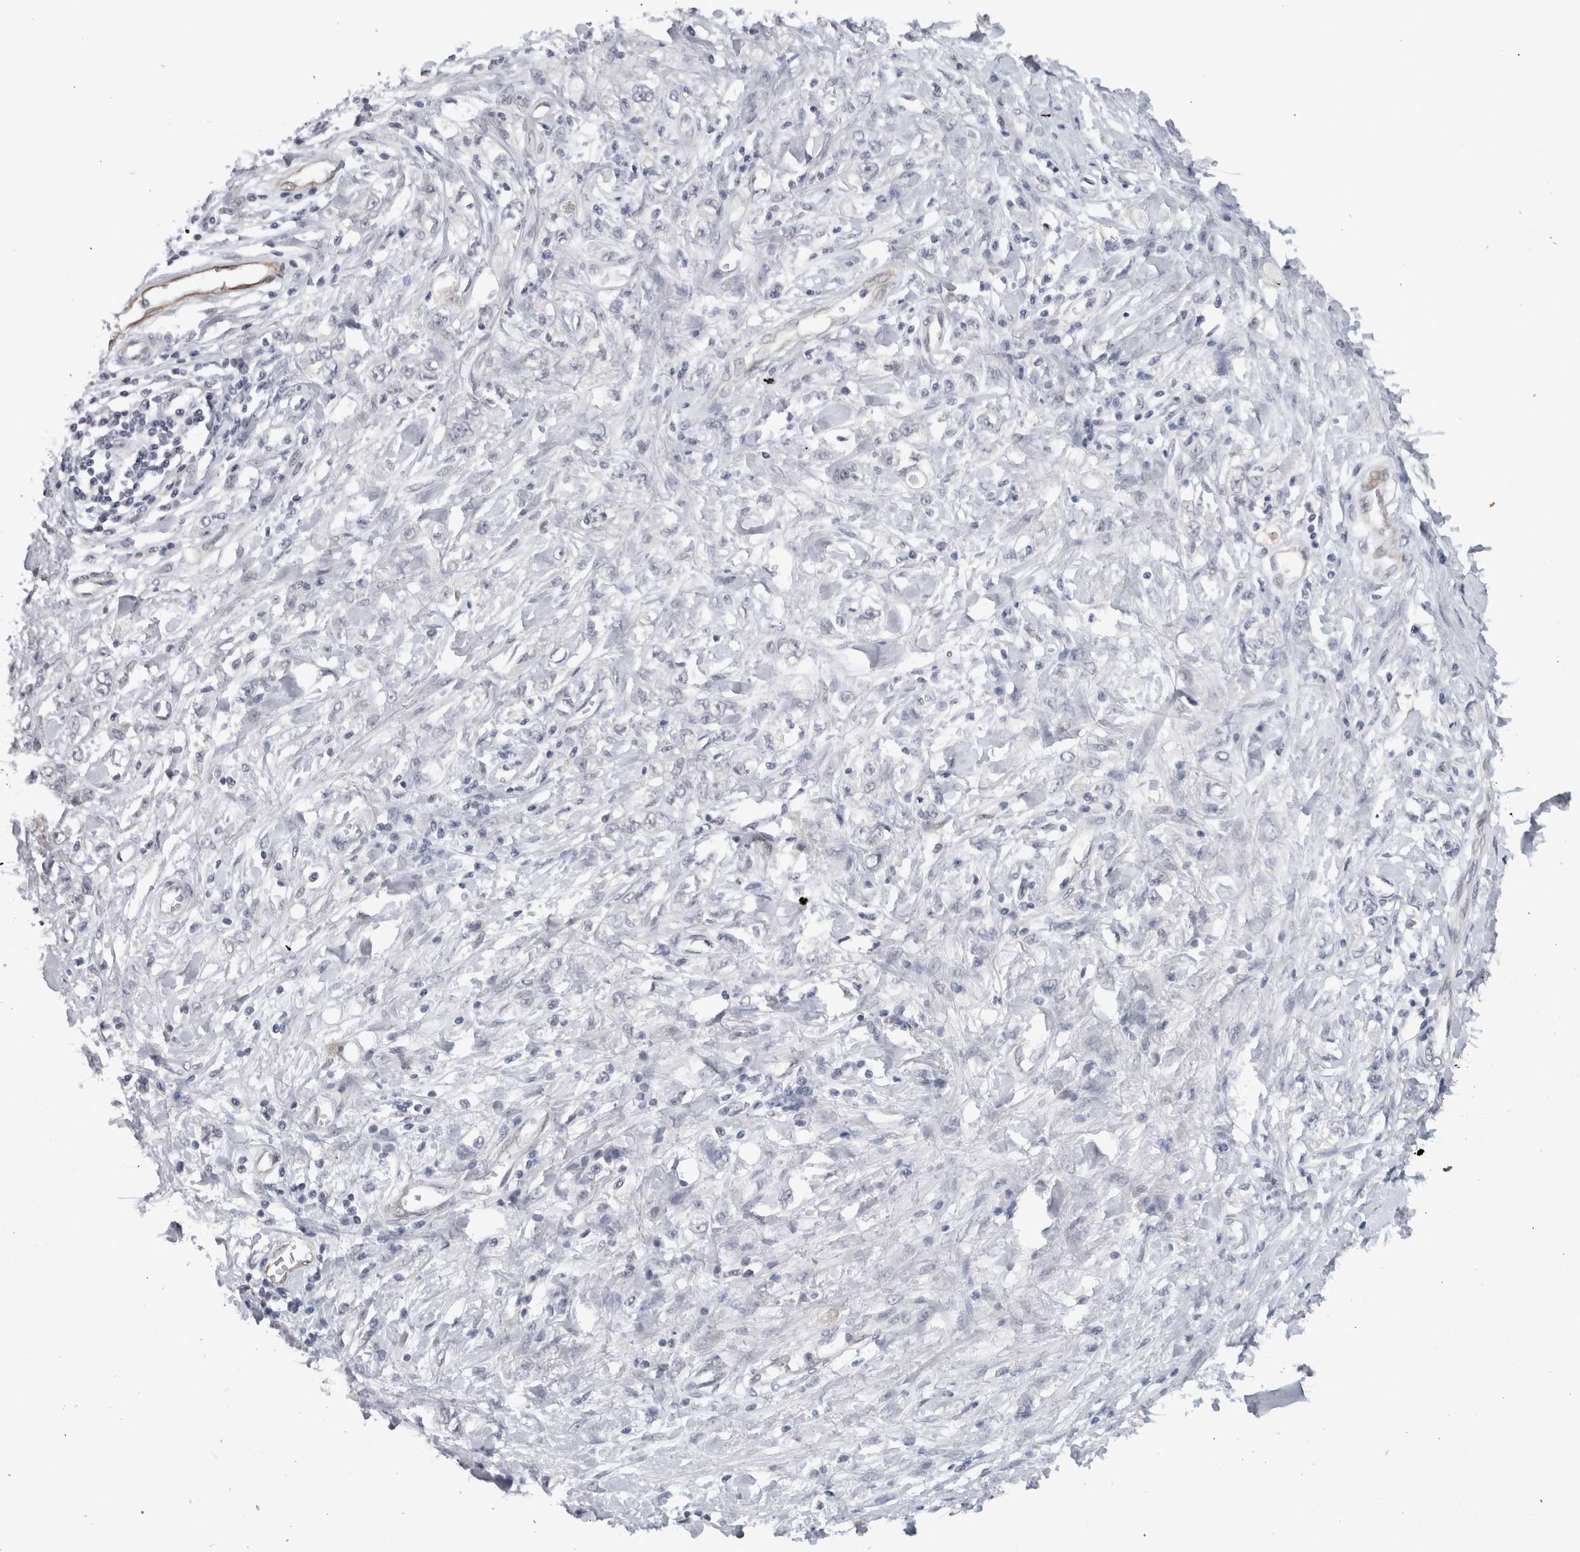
{"staining": {"intensity": "negative", "quantity": "none", "location": "none"}, "tissue": "stomach cancer", "cell_type": "Tumor cells", "image_type": "cancer", "snomed": [{"axis": "morphology", "description": "Adenocarcinoma, NOS"}, {"axis": "topography", "description": "Stomach"}], "caption": "Tumor cells are negative for brown protein staining in stomach adenocarcinoma.", "gene": "PRXL2A", "patient": {"sex": "female", "age": 76}}